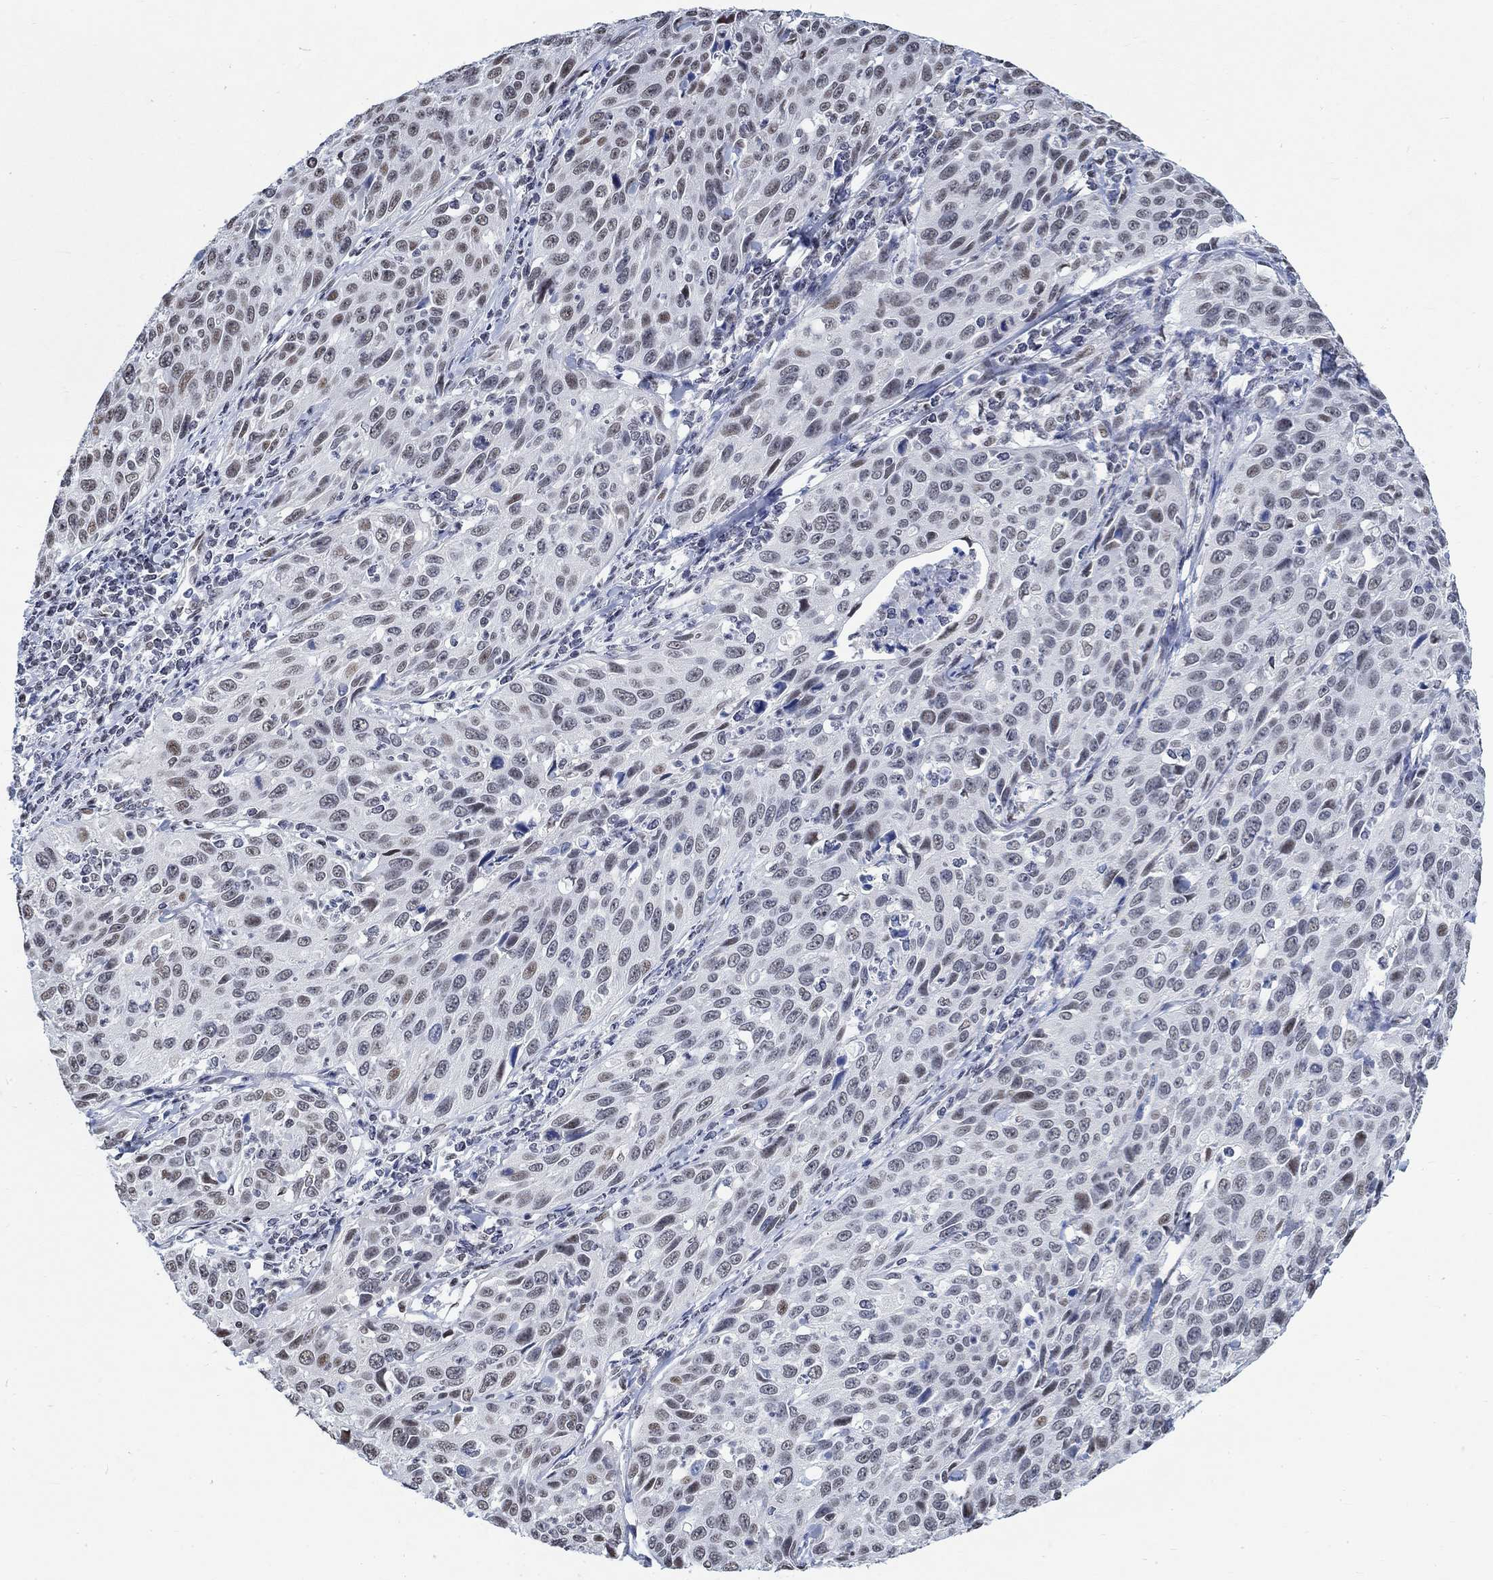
{"staining": {"intensity": "negative", "quantity": "none", "location": "none"}, "tissue": "cervical cancer", "cell_type": "Tumor cells", "image_type": "cancer", "snomed": [{"axis": "morphology", "description": "Squamous cell carcinoma, NOS"}, {"axis": "topography", "description": "Cervix"}], "caption": "The image exhibits no significant expression in tumor cells of cervical cancer (squamous cell carcinoma).", "gene": "KCNH8", "patient": {"sex": "female", "age": 26}}